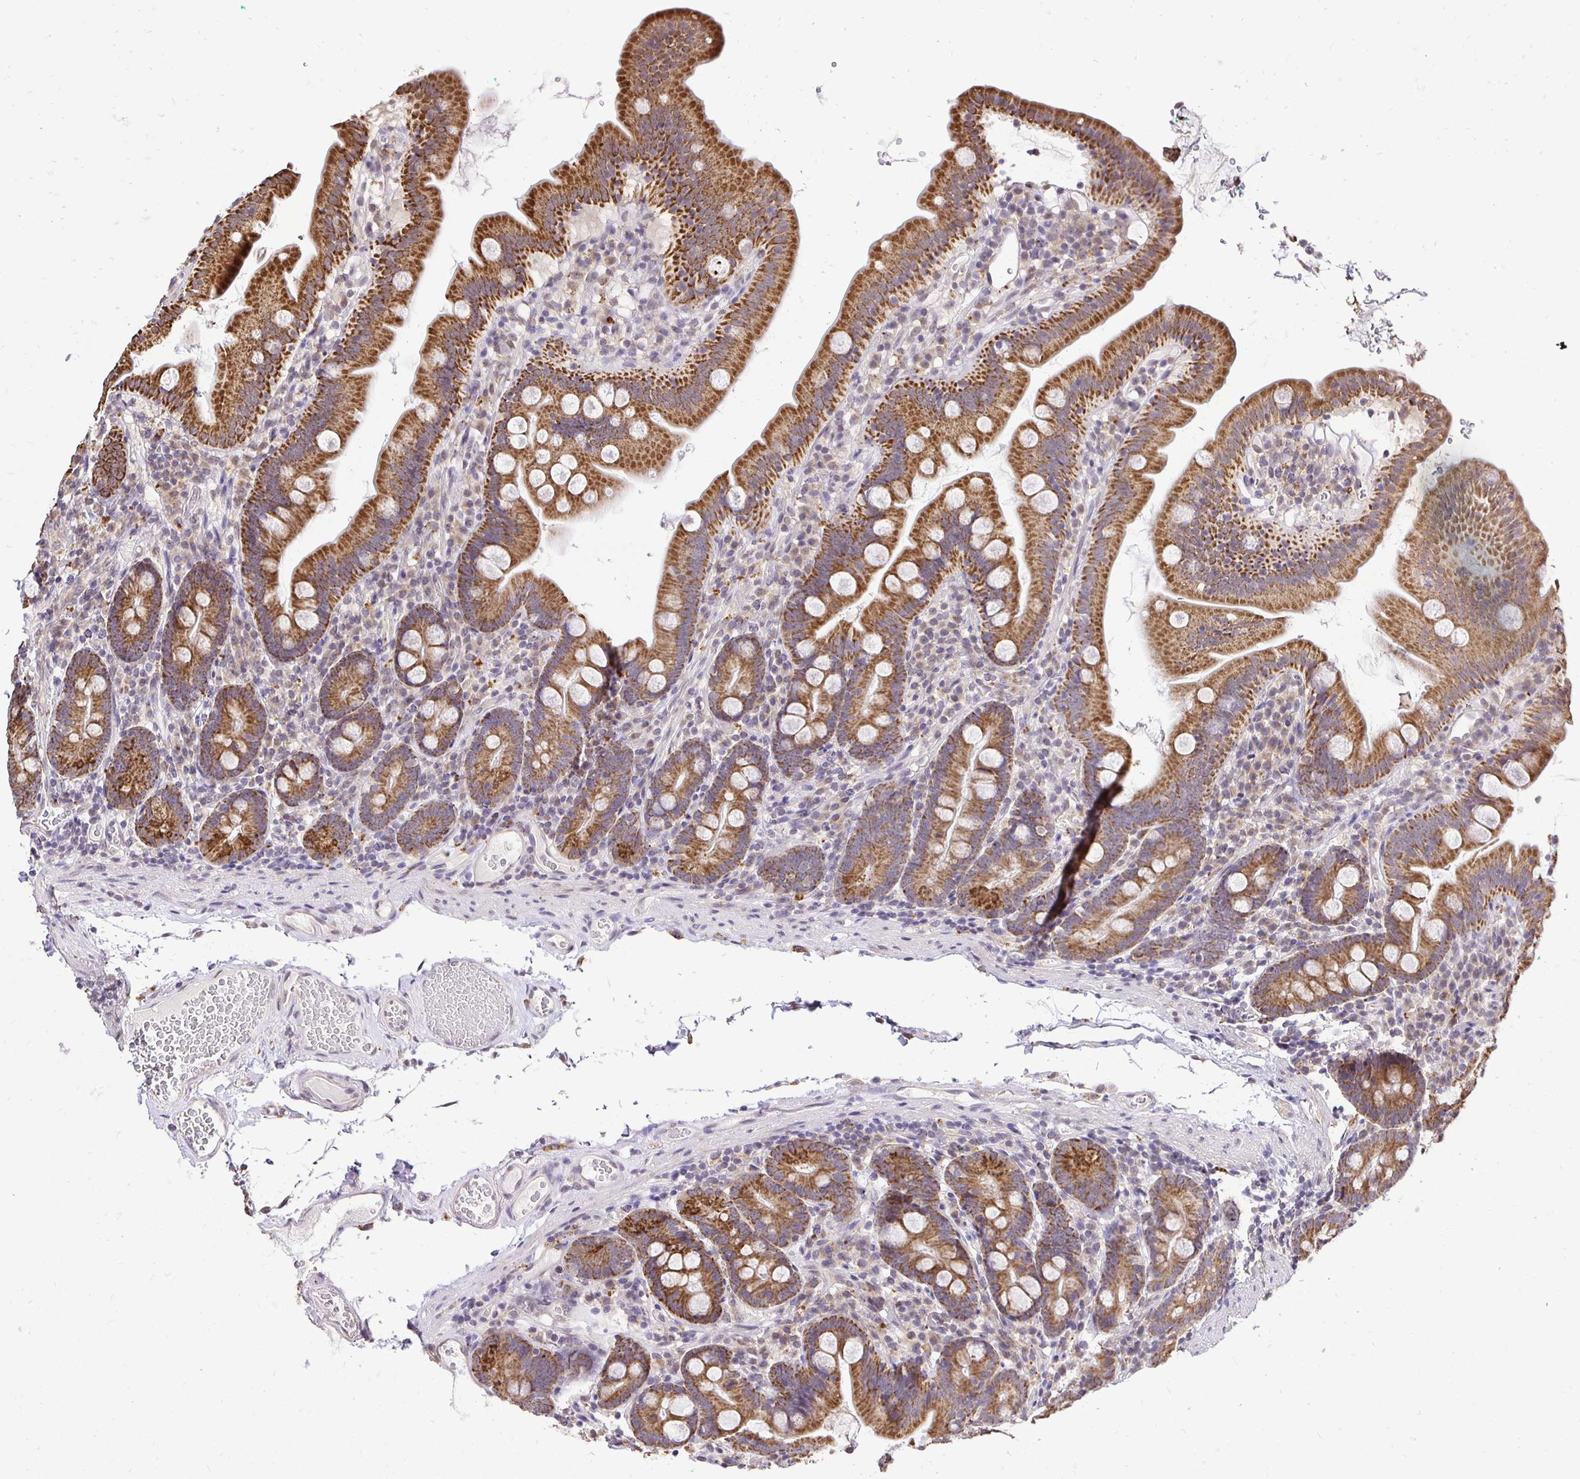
{"staining": {"intensity": "strong", "quantity": ">75%", "location": "cytoplasmic/membranous"}, "tissue": "duodenum", "cell_type": "Glandular cells", "image_type": "normal", "snomed": [{"axis": "morphology", "description": "Normal tissue, NOS"}, {"axis": "topography", "description": "Duodenum"}], "caption": "The image exhibits staining of benign duodenum, revealing strong cytoplasmic/membranous protein expression (brown color) within glandular cells.", "gene": "RHEBL1", "patient": {"sex": "female", "age": 67}}